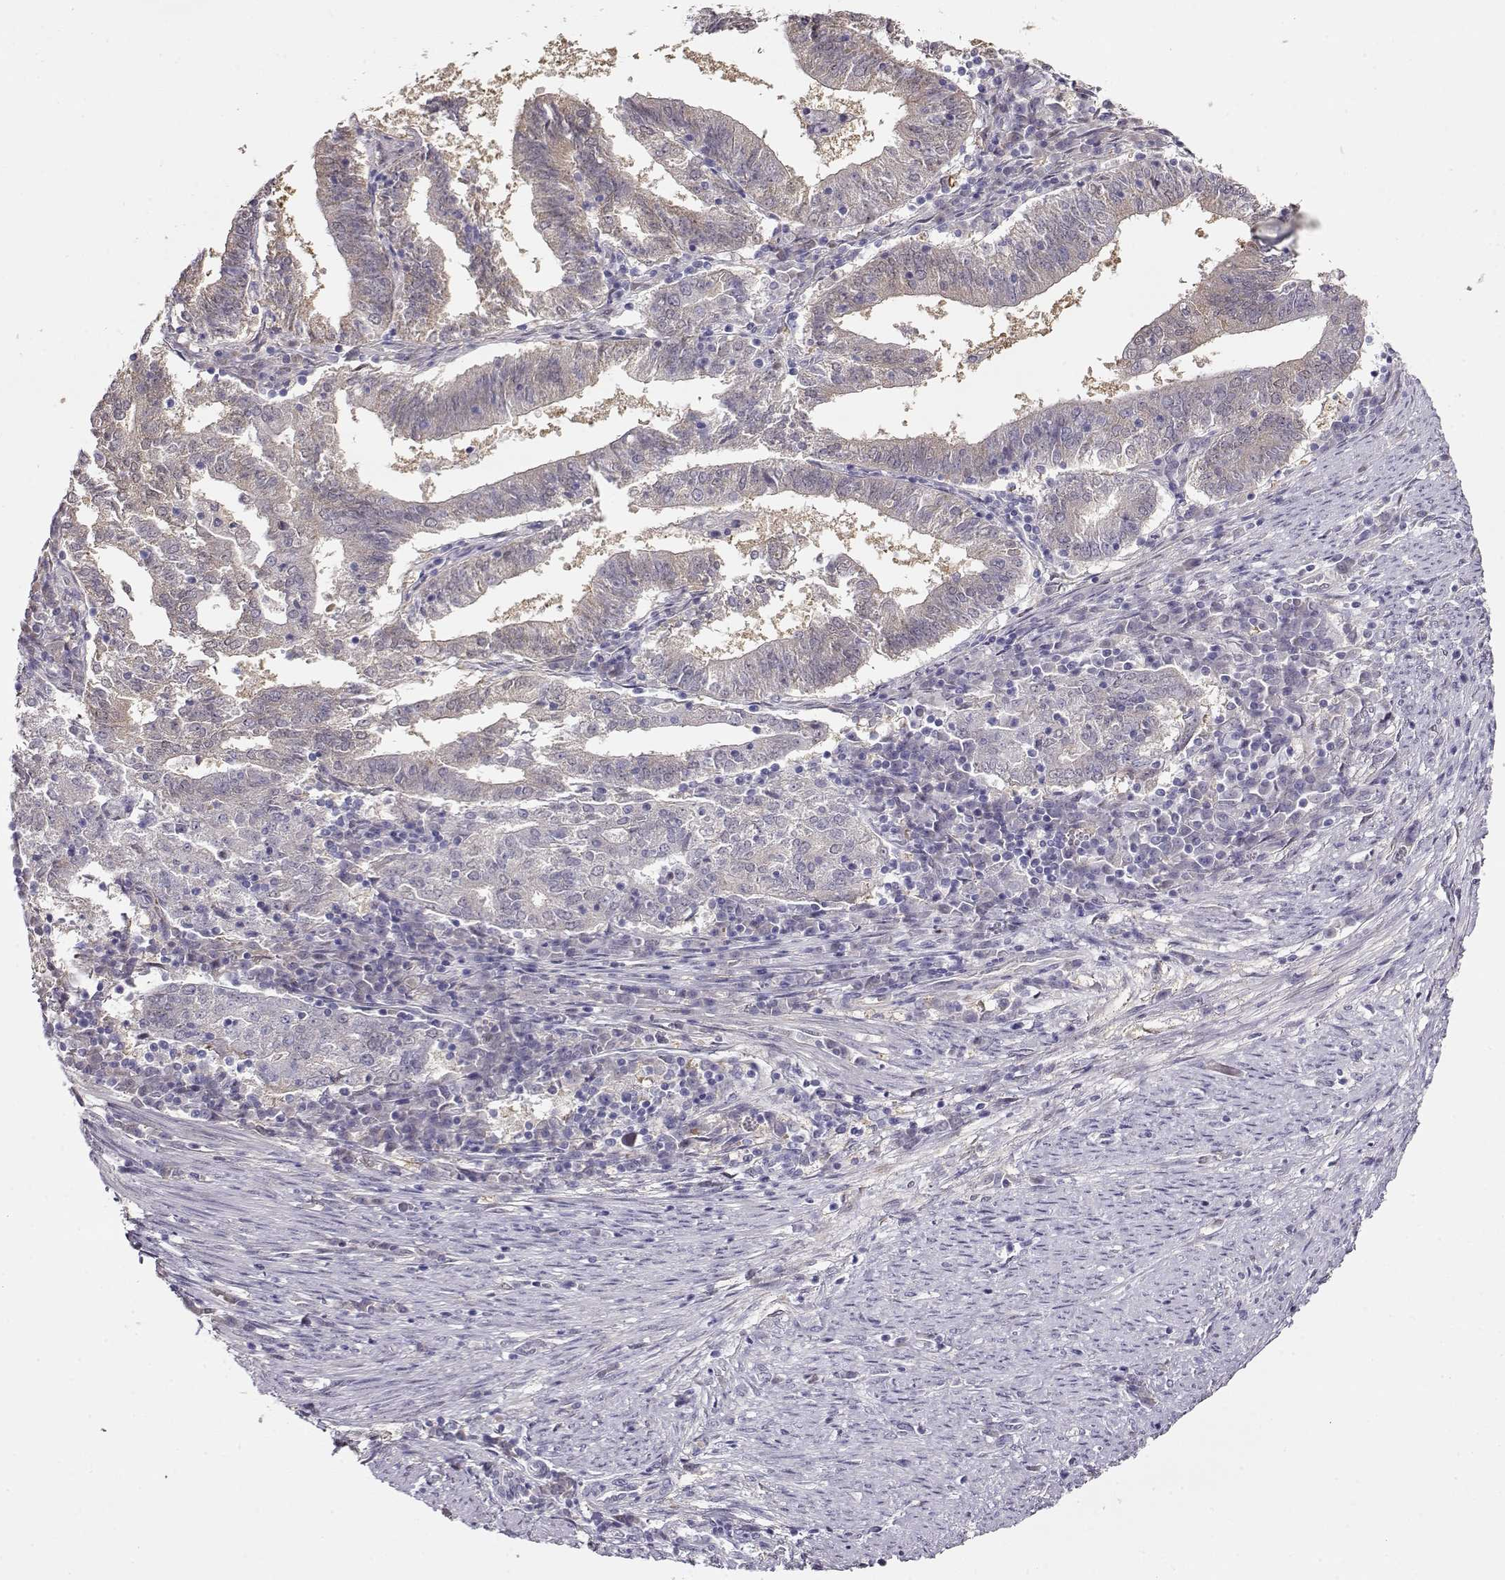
{"staining": {"intensity": "negative", "quantity": "none", "location": "none"}, "tissue": "endometrial cancer", "cell_type": "Tumor cells", "image_type": "cancer", "snomed": [{"axis": "morphology", "description": "Adenocarcinoma, NOS"}, {"axis": "topography", "description": "Endometrium"}], "caption": "An IHC image of endometrial adenocarcinoma is shown. There is no staining in tumor cells of endometrial adenocarcinoma.", "gene": "CCR8", "patient": {"sex": "female", "age": 82}}